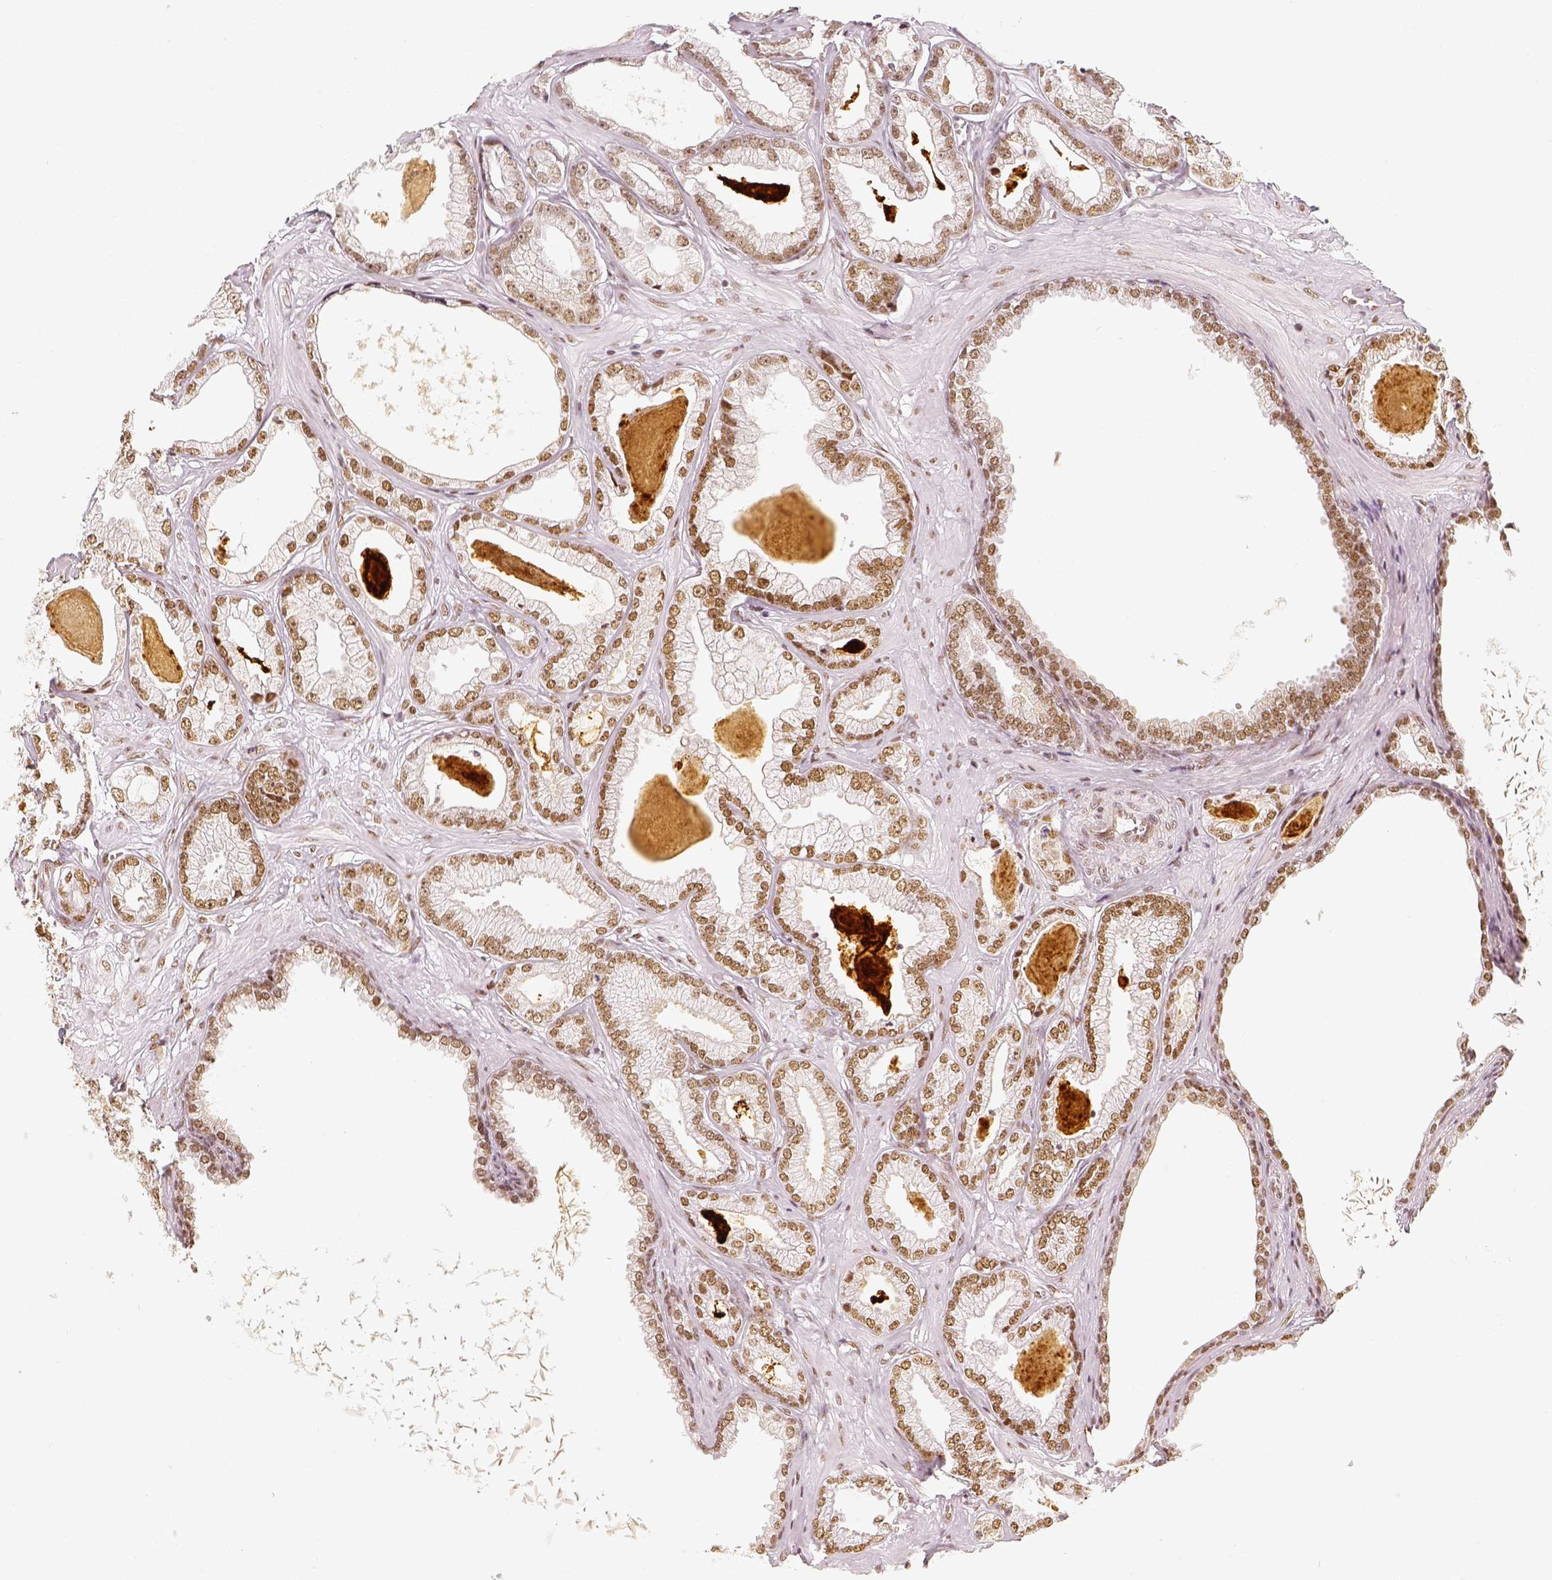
{"staining": {"intensity": "moderate", "quantity": ">75%", "location": "nuclear"}, "tissue": "prostate cancer", "cell_type": "Tumor cells", "image_type": "cancer", "snomed": [{"axis": "morphology", "description": "Adenocarcinoma, Low grade"}, {"axis": "topography", "description": "Prostate"}], "caption": "Moderate nuclear positivity for a protein is present in approximately >75% of tumor cells of prostate cancer (low-grade adenocarcinoma) using immunohistochemistry.", "gene": "KDM5B", "patient": {"sex": "male", "age": 64}}